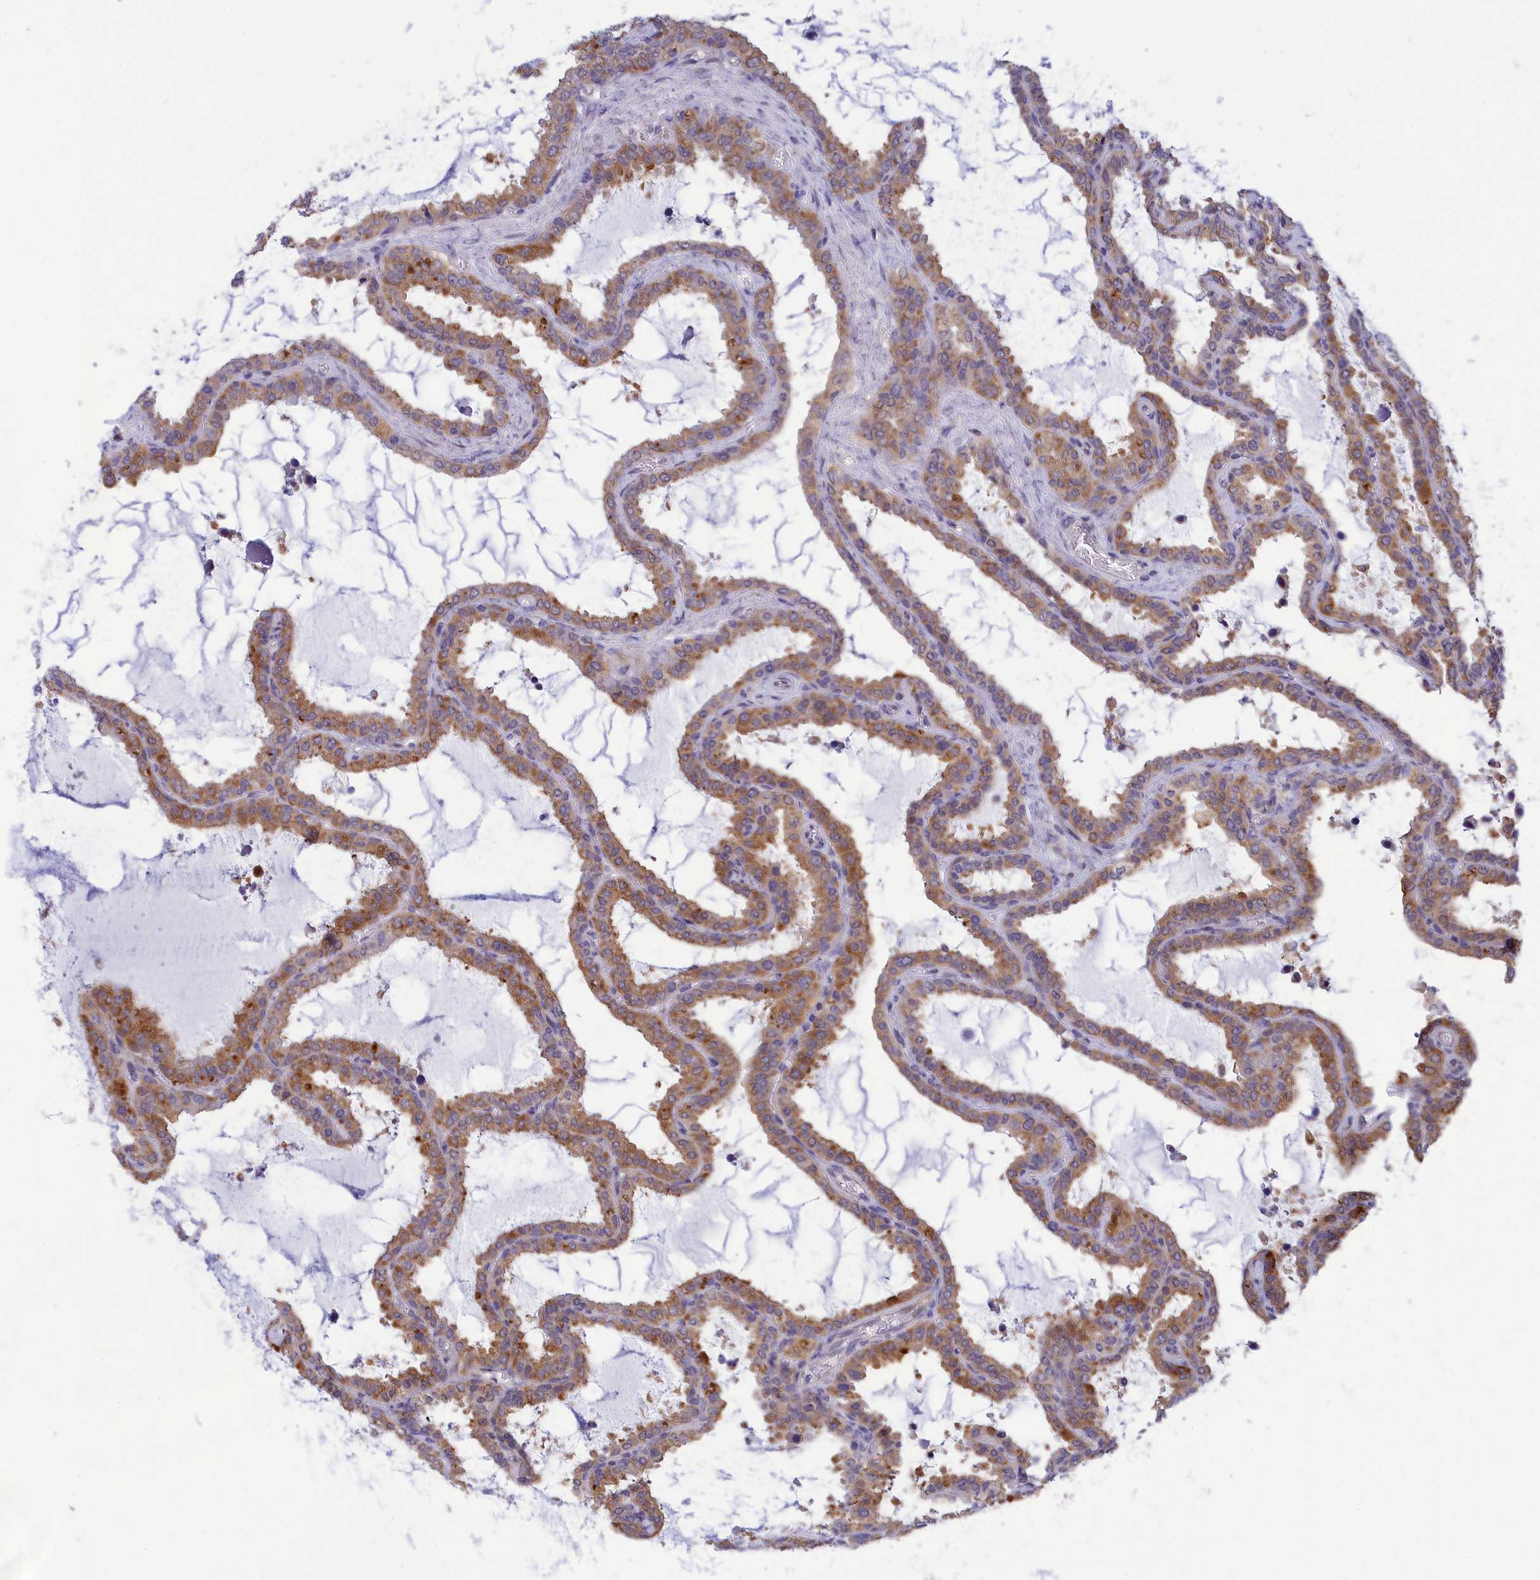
{"staining": {"intensity": "moderate", "quantity": ">75%", "location": "cytoplasmic/membranous"}, "tissue": "seminal vesicle", "cell_type": "Glandular cells", "image_type": "normal", "snomed": [{"axis": "morphology", "description": "Normal tissue, NOS"}, {"axis": "topography", "description": "Seminal veicle"}], "caption": "Immunohistochemistry (DAB) staining of unremarkable human seminal vesicle shows moderate cytoplasmic/membranous protein positivity in about >75% of glandular cells. The protein is shown in brown color, while the nuclei are stained blue.", "gene": "KCTD14", "patient": {"sex": "male", "age": 46}}